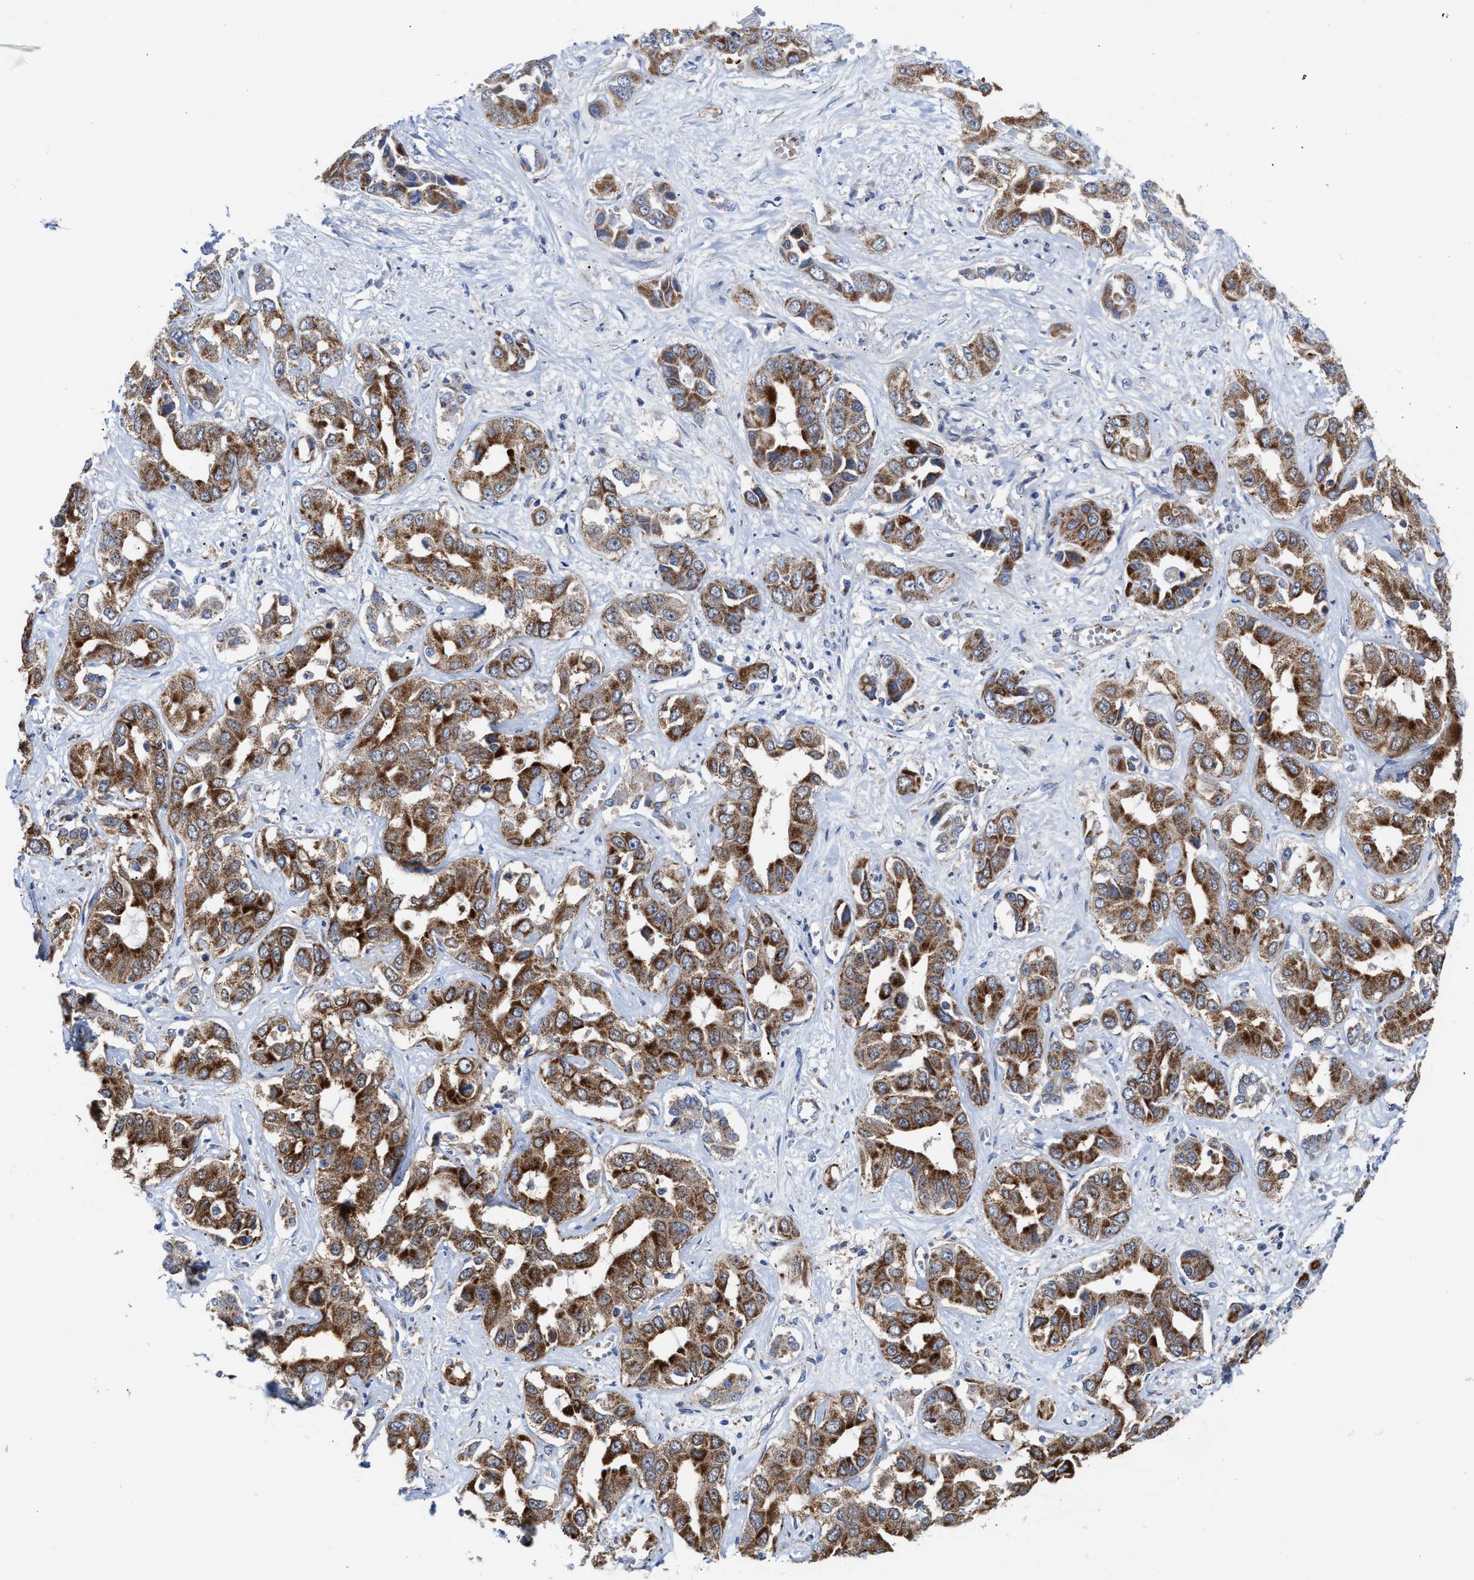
{"staining": {"intensity": "strong", "quantity": ">75%", "location": "cytoplasmic/membranous"}, "tissue": "liver cancer", "cell_type": "Tumor cells", "image_type": "cancer", "snomed": [{"axis": "morphology", "description": "Cholangiocarcinoma"}, {"axis": "topography", "description": "Liver"}], "caption": "Immunohistochemistry (IHC) micrograph of neoplastic tissue: liver cancer stained using IHC reveals high levels of strong protein expression localized specifically in the cytoplasmic/membranous of tumor cells, appearing as a cytoplasmic/membranous brown color.", "gene": "MECR", "patient": {"sex": "female", "age": 52}}